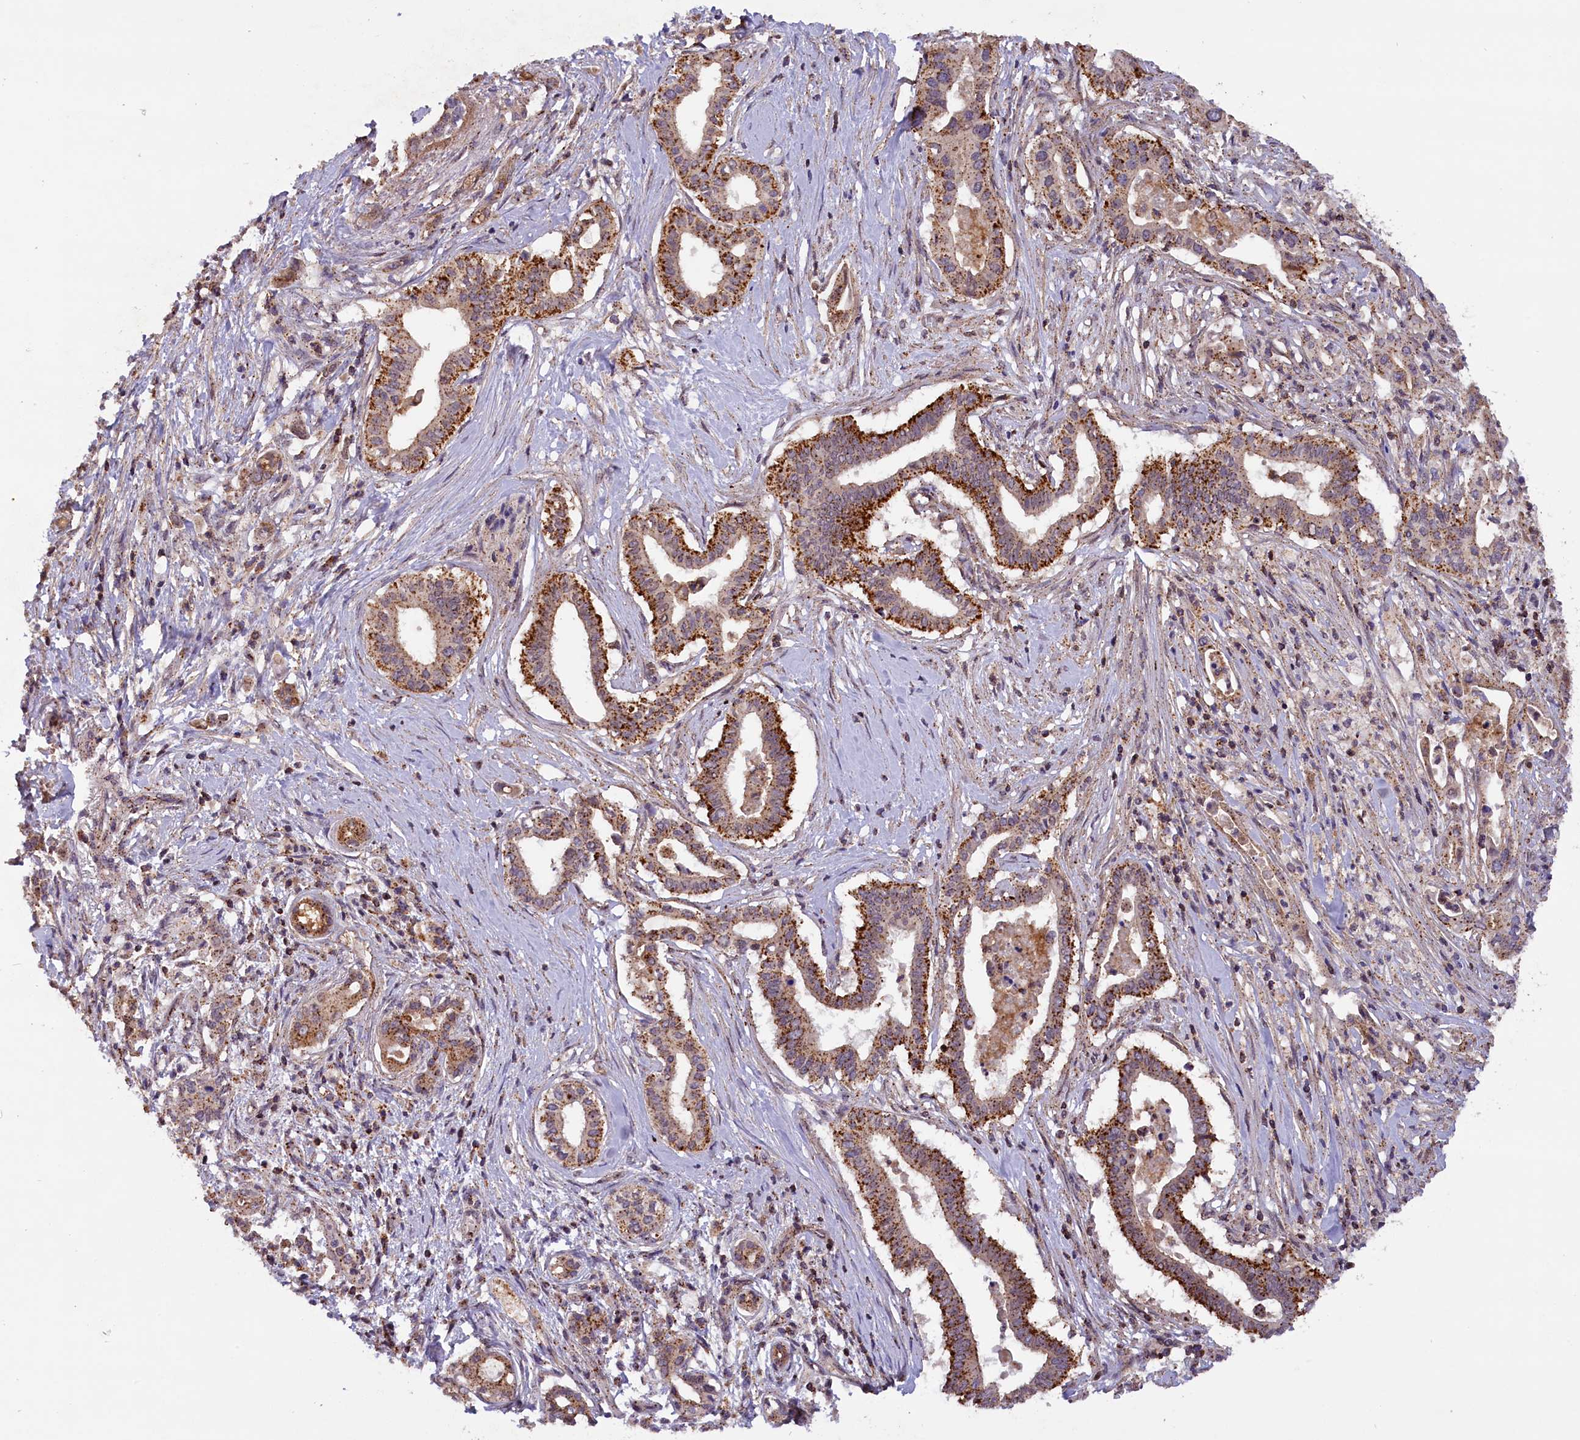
{"staining": {"intensity": "strong", "quantity": ">75%", "location": "cytoplasmic/membranous"}, "tissue": "pancreatic cancer", "cell_type": "Tumor cells", "image_type": "cancer", "snomed": [{"axis": "morphology", "description": "Adenocarcinoma, NOS"}, {"axis": "topography", "description": "Pancreas"}], "caption": "Pancreatic cancer tissue shows strong cytoplasmic/membranous staining in about >75% of tumor cells", "gene": "IST1", "patient": {"sex": "female", "age": 77}}